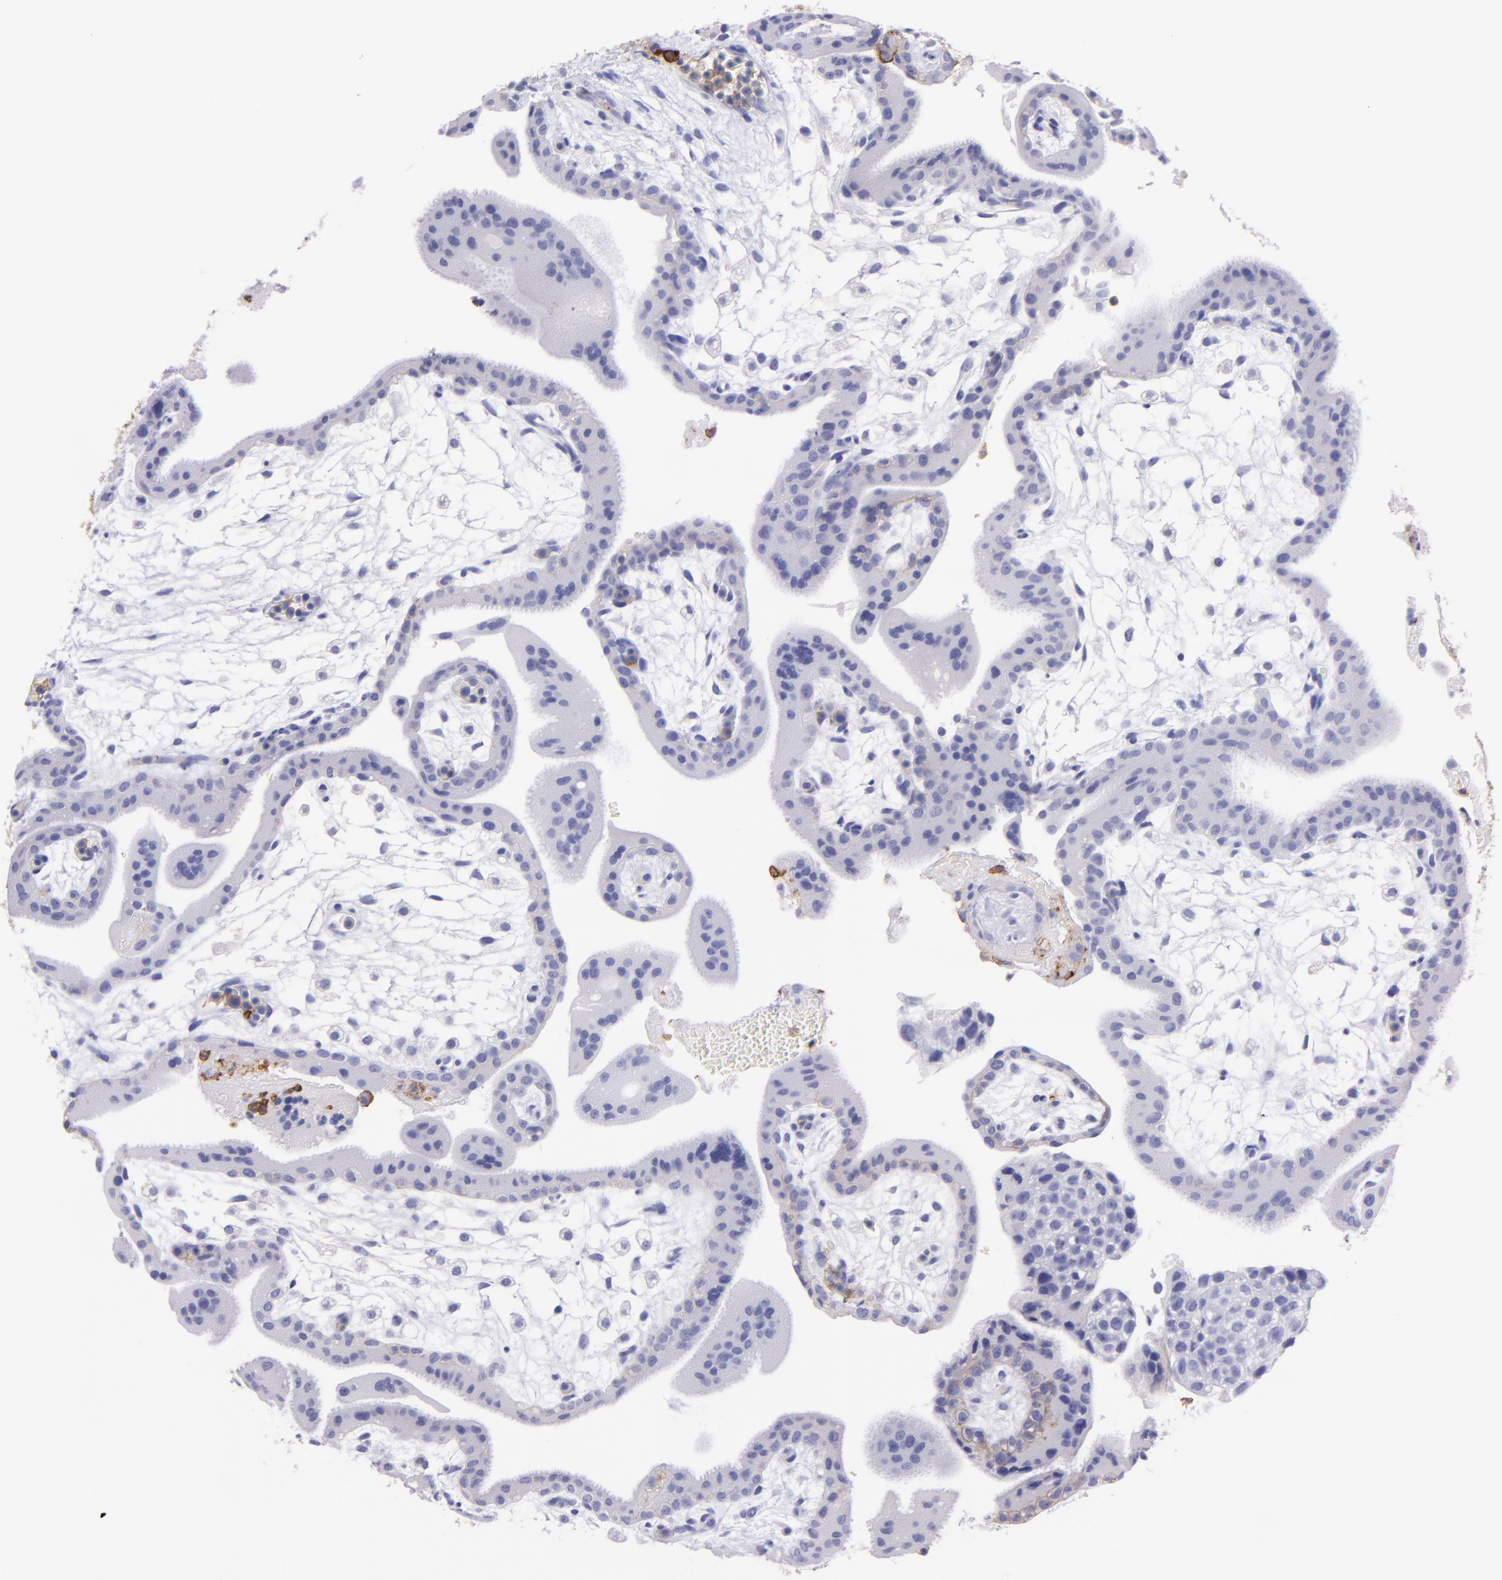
{"staining": {"intensity": "negative", "quantity": "none", "location": "none"}, "tissue": "placenta", "cell_type": "Decidual cells", "image_type": "normal", "snomed": [{"axis": "morphology", "description": "Normal tissue, NOS"}, {"axis": "topography", "description": "Placenta"}], "caption": "Immunohistochemical staining of normal human placenta reveals no significant expression in decidual cells.", "gene": "SPN", "patient": {"sex": "female", "age": 35}}